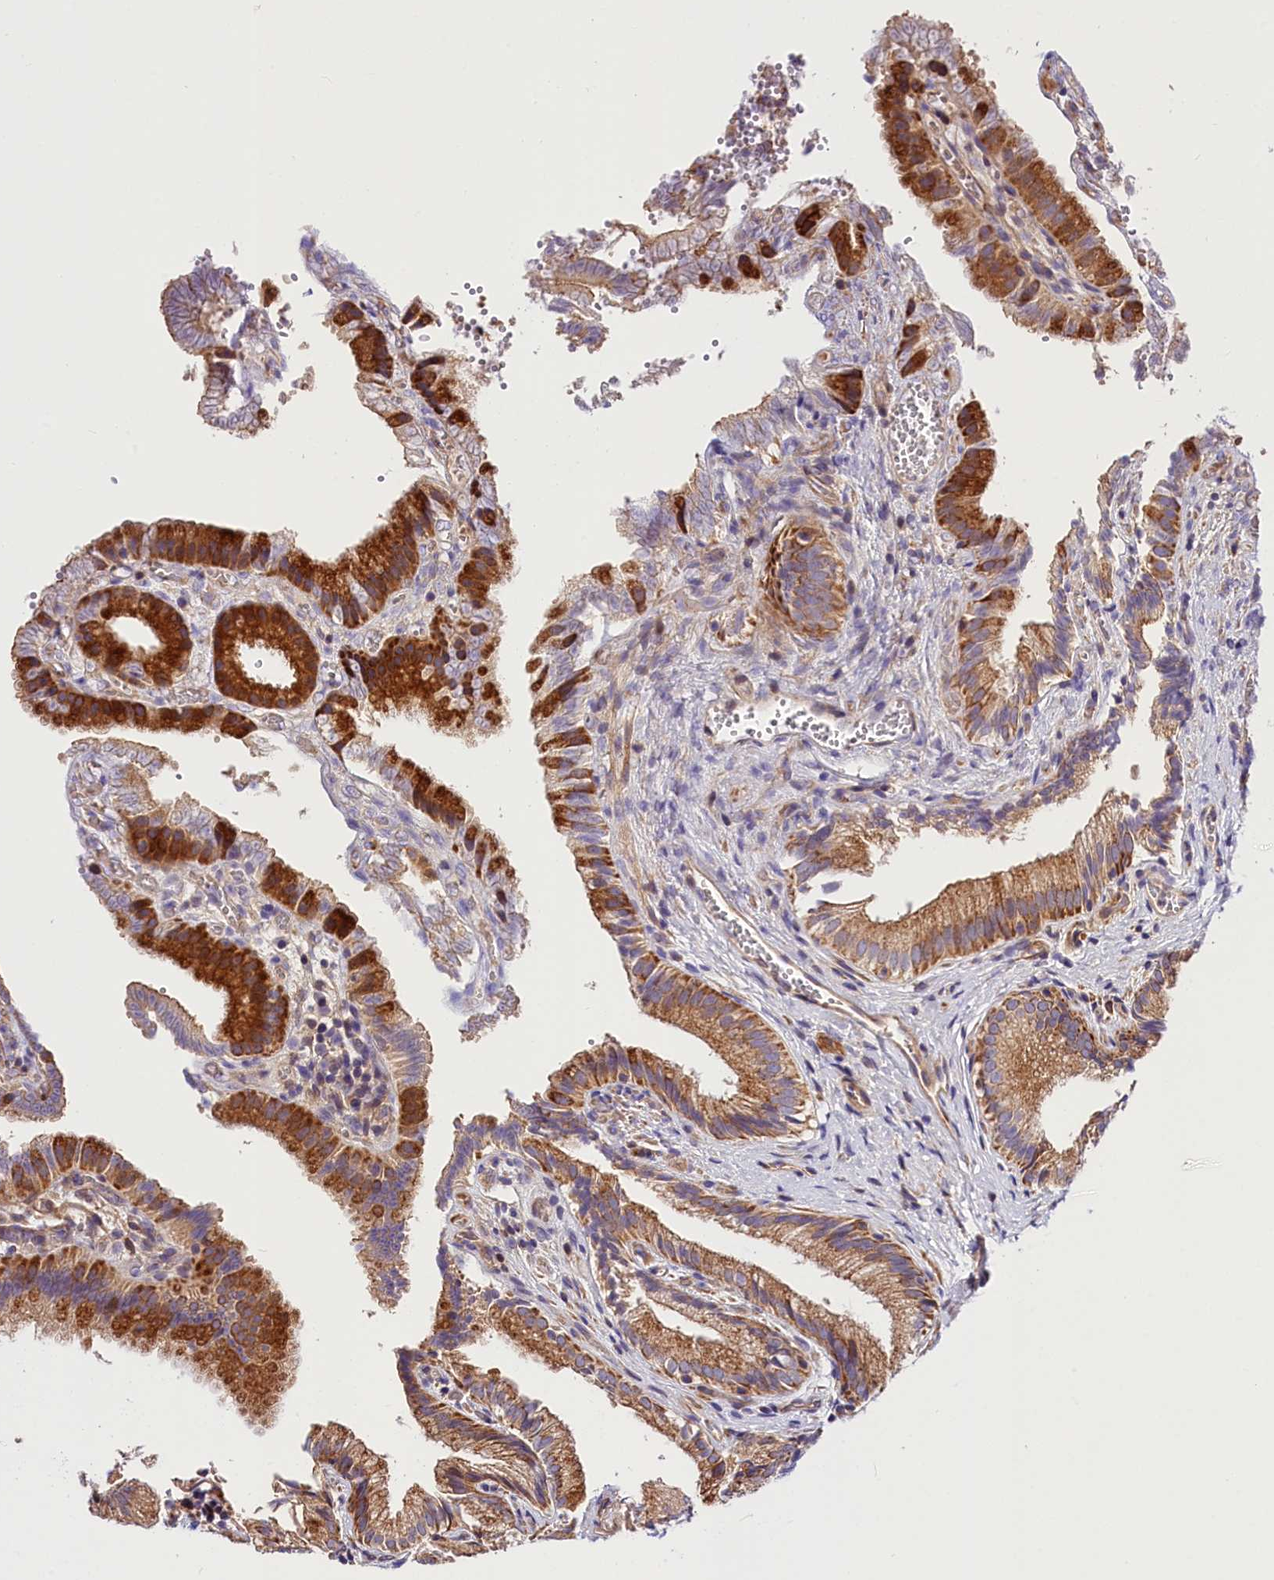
{"staining": {"intensity": "strong", "quantity": ">75%", "location": "cytoplasmic/membranous"}, "tissue": "gallbladder", "cell_type": "Glandular cells", "image_type": "normal", "snomed": [{"axis": "morphology", "description": "Normal tissue, NOS"}, {"axis": "topography", "description": "Gallbladder"}], "caption": "Normal gallbladder reveals strong cytoplasmic/membranous staining in about >75% of glandular cells, visualized by immunohistochemistry.", "gene": "ARMC6", "patient": {"sex": "female", "age": 30}}